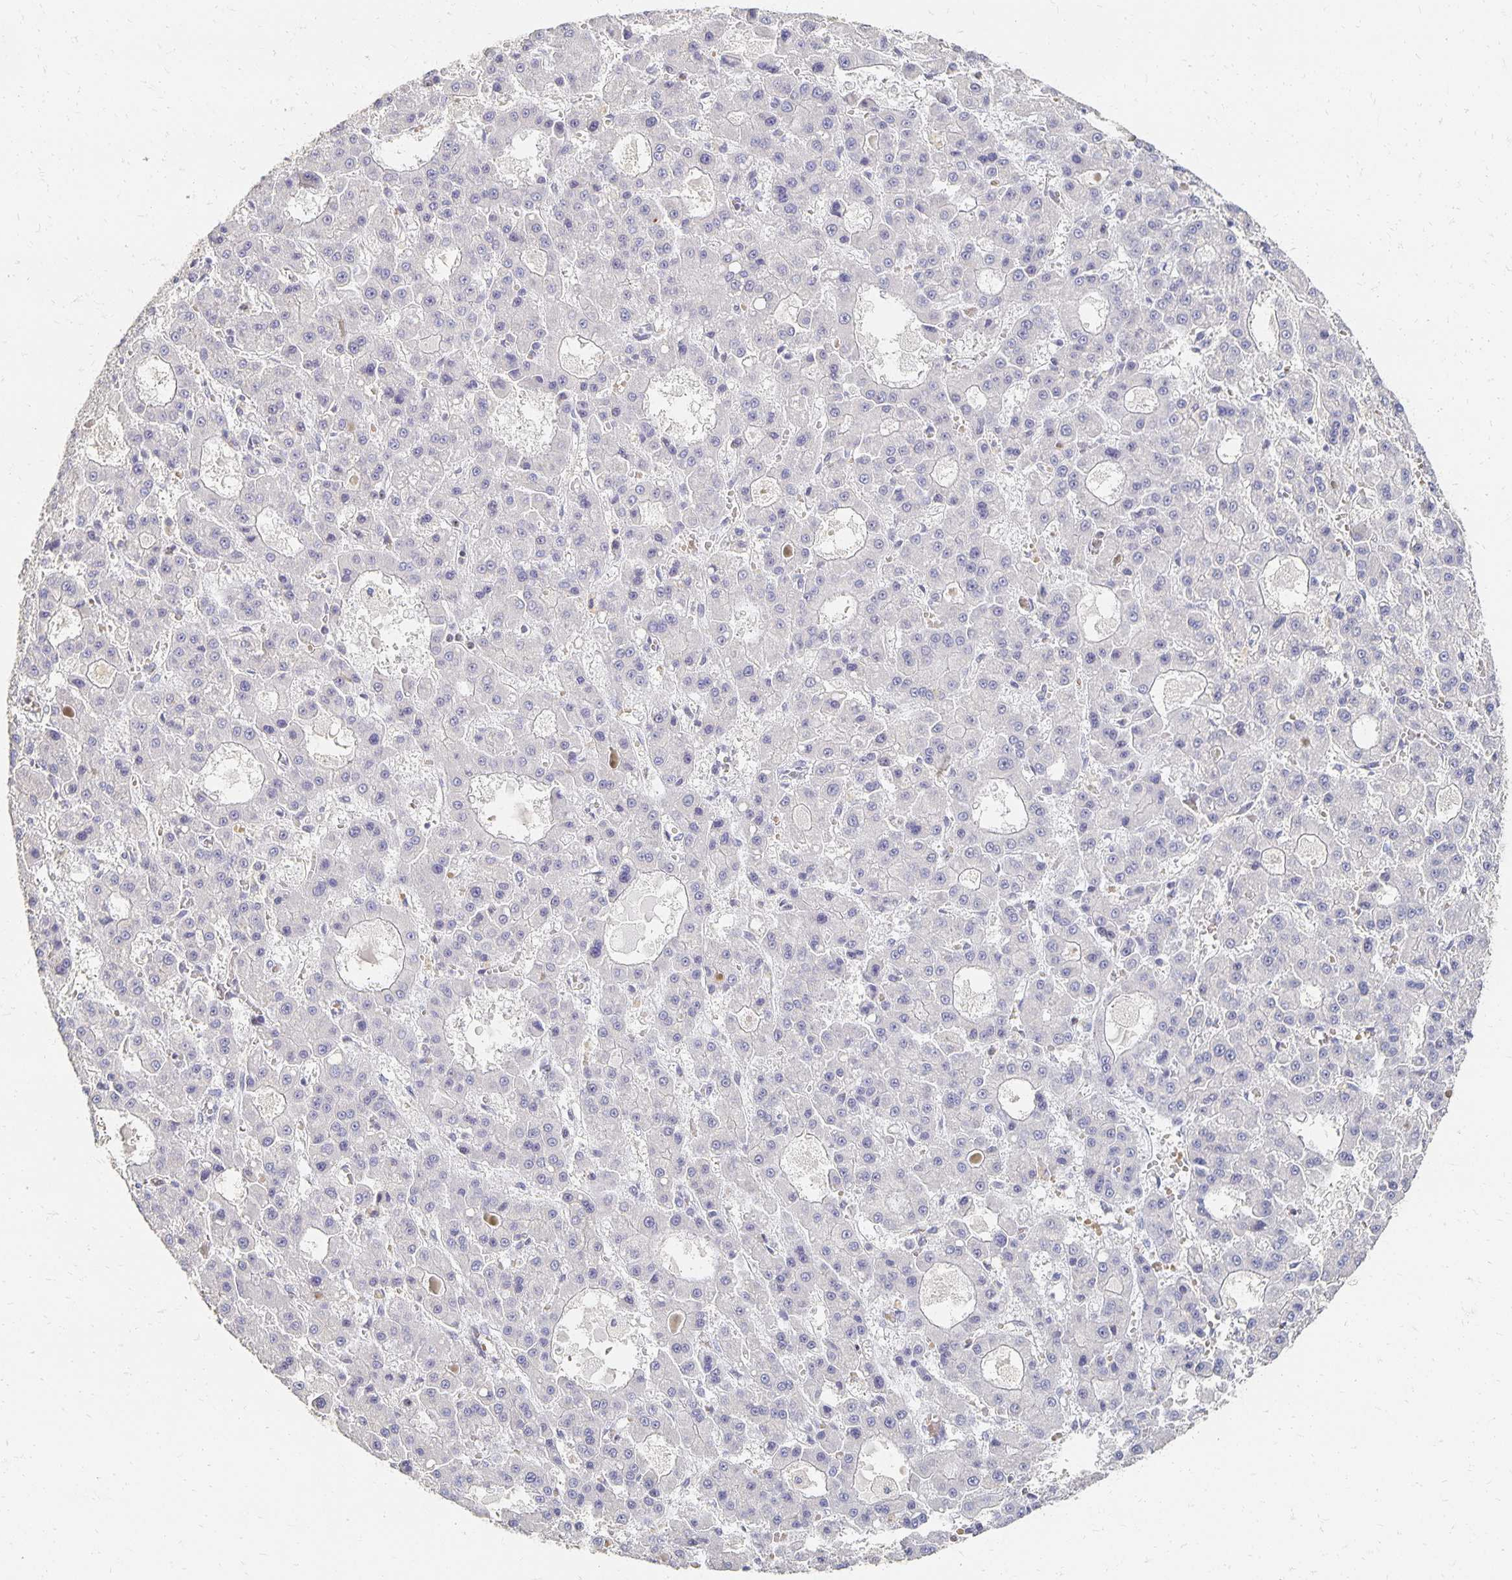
{"staining": {"intensity": "negative", "quantity": "none", "location": "none"}, "tissue": "liver cancer", "cell_type": "Tumor cells", "image_type": "cancer", "snomed": [{"axis": "morphology", "description": "Carcinoma, Hepatocellular, NOS"}, {"axis": "topography", "description": "Liver"}], "caption": "High magnification brightfield microscopy of liver cancer (hepatocellular carcinoma) stained with DAB (3,3'-diaminobenzidine) (brown) and counterstained with hematoxylin (blue): tumor cells show no significant staining.", "gene": "CST6", "patient": {"sex": "male", "age": 70}}